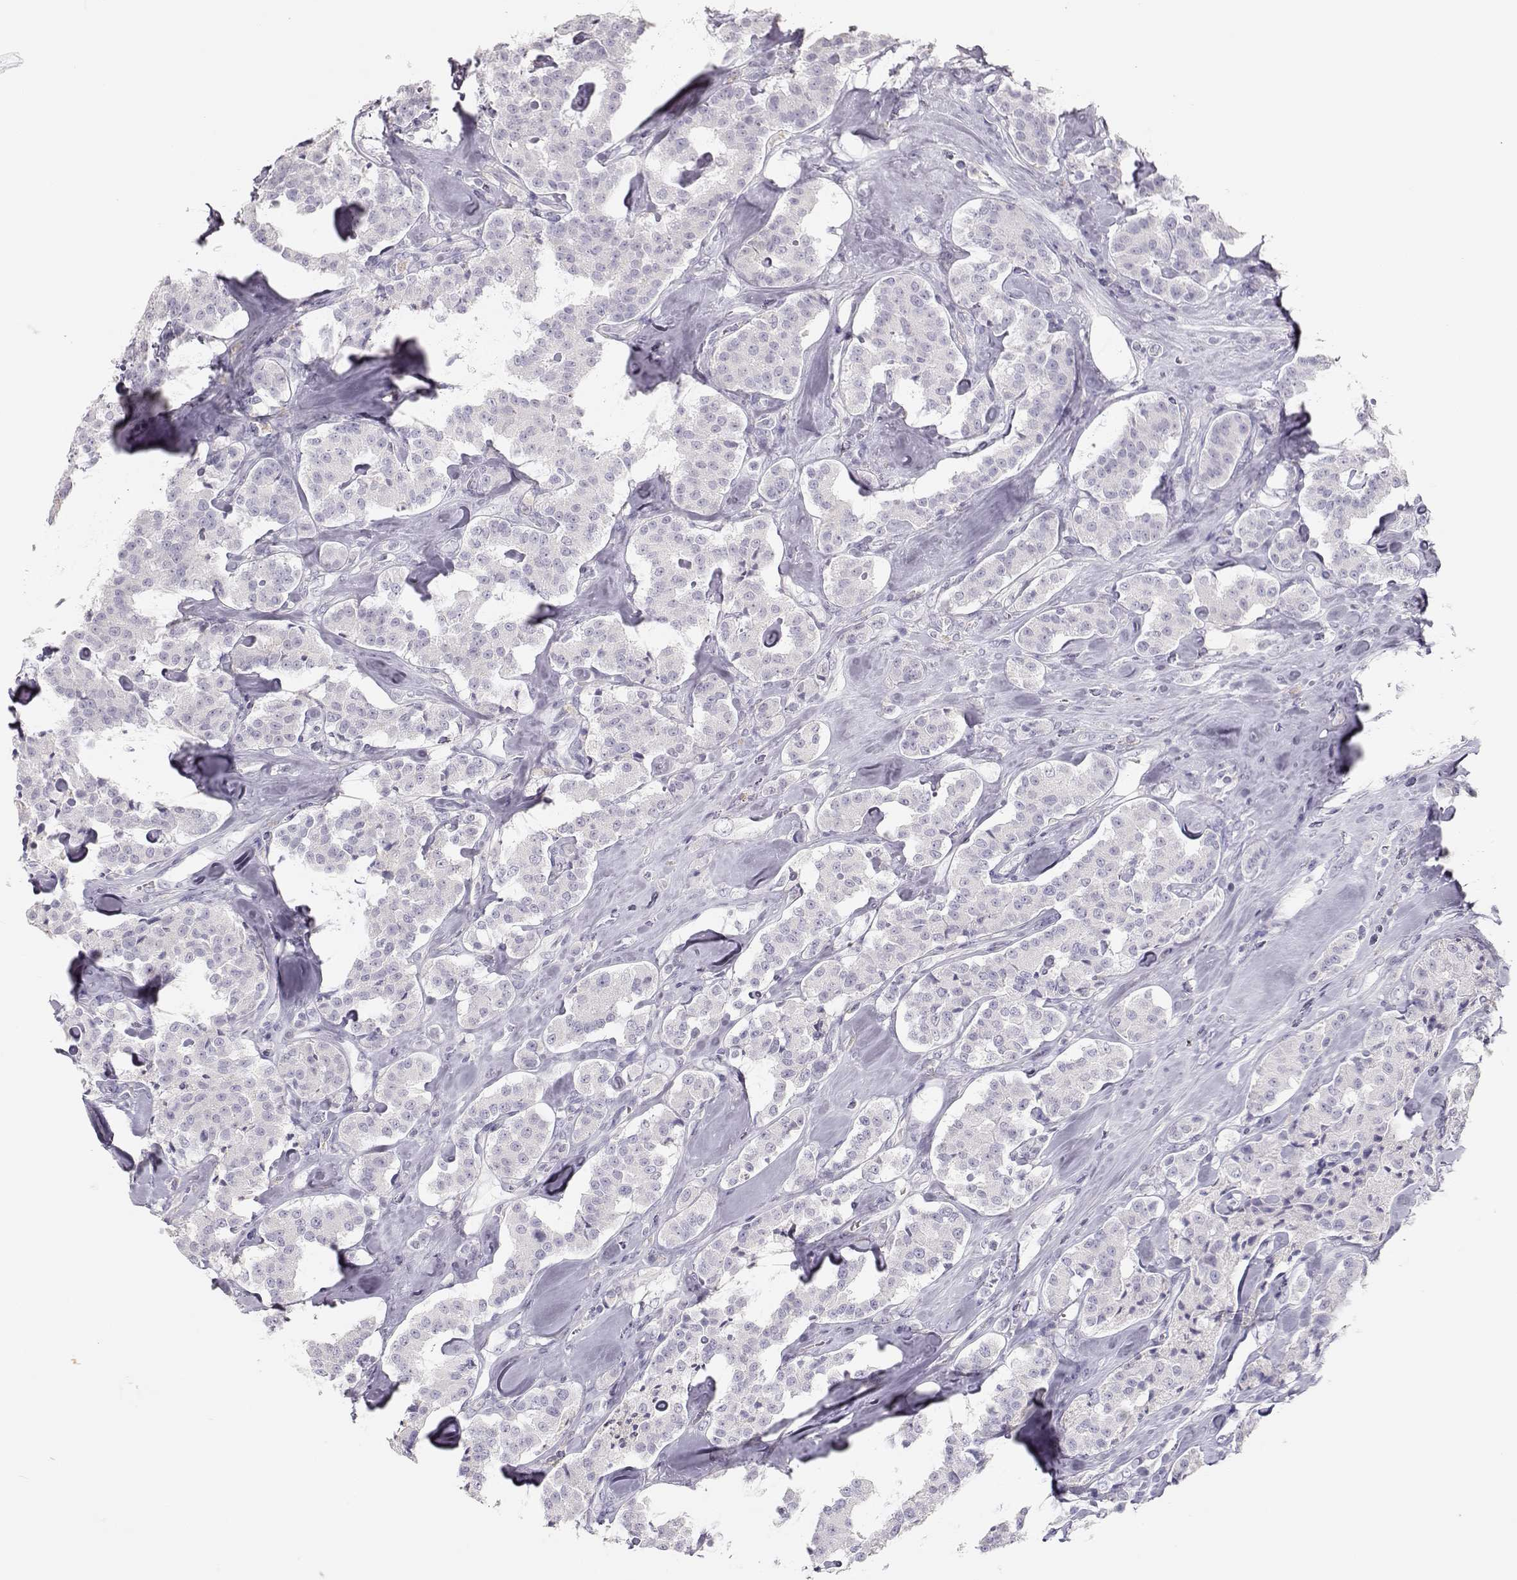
{"staining": {"intensity": "negative", "quantity": "none", "location": "none"}, "tissue": "carcinoid", "cell_type": "Tumor cells", "image_type": "cancer", "snomed": [{"axis": "morphology", "description": "Carcinoid, malignant, NOS"}, {"axis": "topography", "description": "Pancreas"}], "caption": "DAB (3,3'-diaminobenzidine) immunohistochemical staining of human malignant carcinoid shows no significant staining in tumor cells.", "gene": "LEPR", "patient": {"sex": "male", "age": 41}}